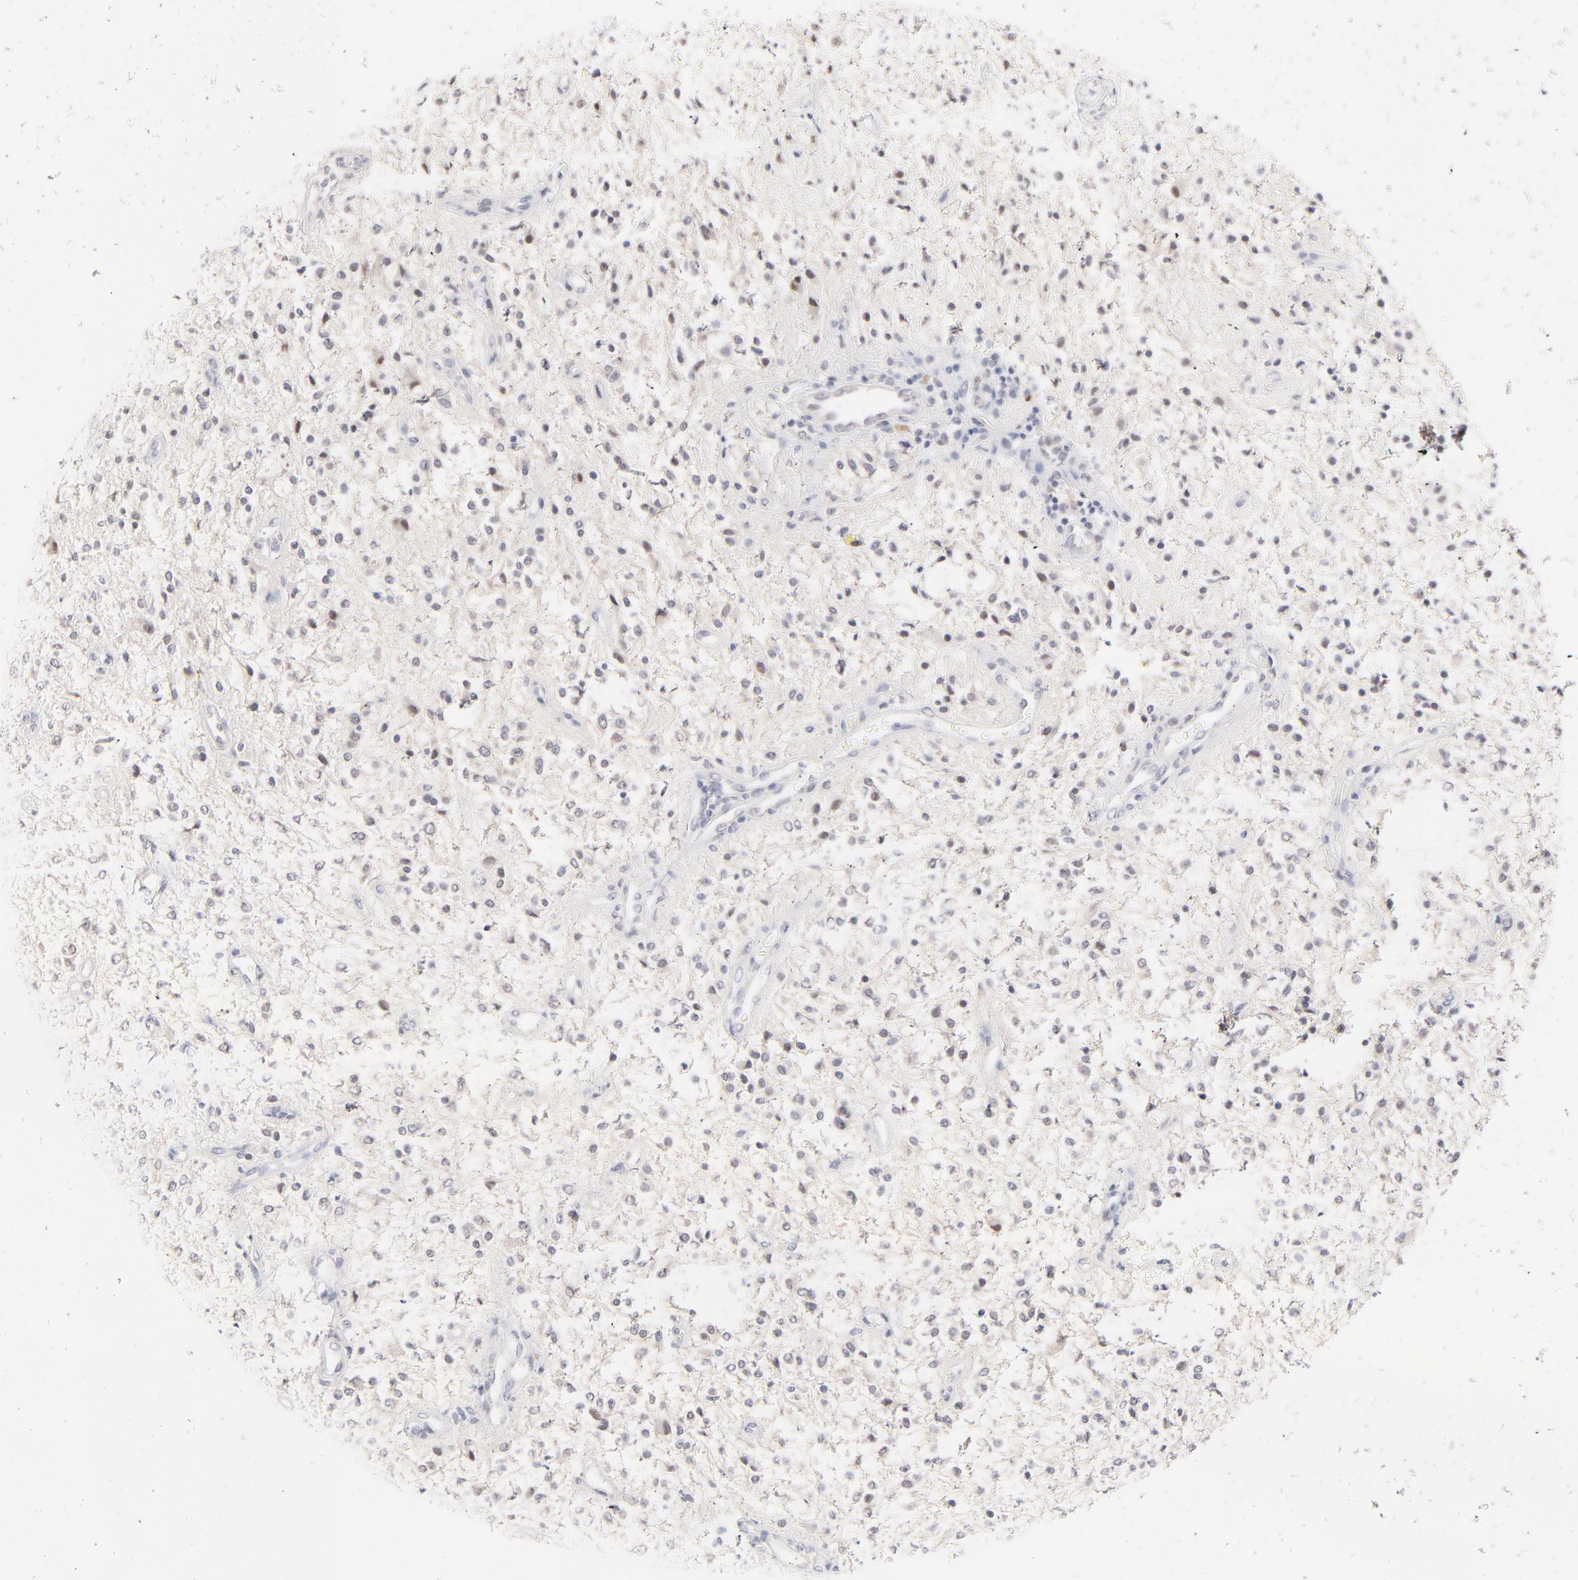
{"staining": {"intensity": "moderate", "quantity": "<25%", "location": "nuclear"}, "tissue": "glioma", "cell_type": "Tumor cells", "image_type": "cancer", "snomed": [{"axis": "morphology", "description": "Glioma, malignant, NOS"}, {"axis": "topography", "description": "Cerebellum"}], "caption": "Brown immunohistochemical staining in human glioma (malignant) exhibits moderate nuclear staining in about <25% of tumor cells.", "gene": "RBM3", "patient": {"sex": "female", "age": 10}}